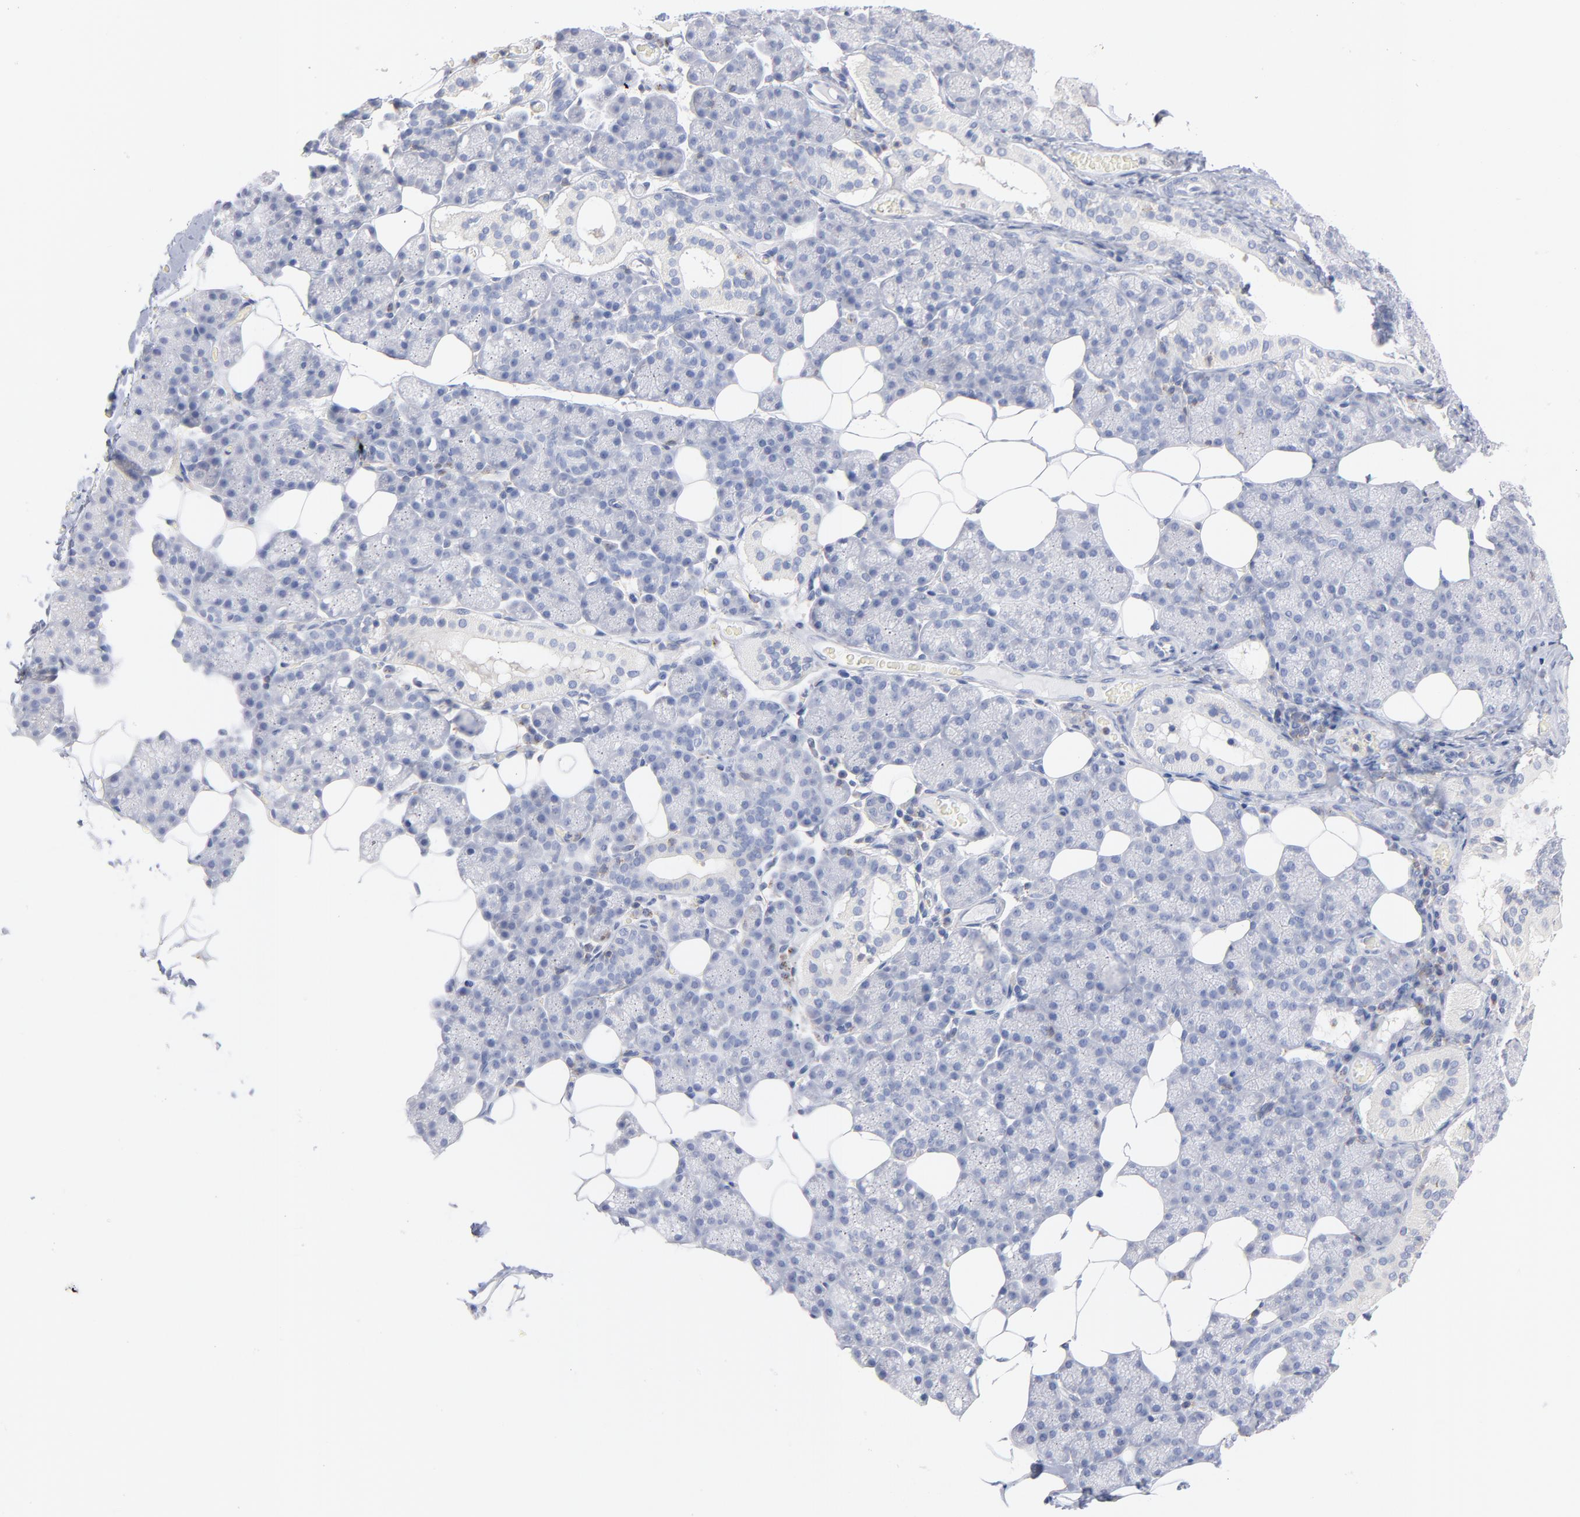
{"staining": {"intensity": "negative", "quantity": "none", "location": "none"}, "tissue": "salivary gland", "cell_type": "Glandular cells", "image_type": "normal", "snomed": [{"axis": "morphology", "description": "Normal tissue, NOS"}, {"axis": "topography", "description": "Lymph node"}, {"axis": "topography", "description": "Salivary gland"}], "caption": "Human salivary gland stained for a protein using immunohistochemistry demonstrates no positivity in glandular cells.", "gene": "SEPTIN11", "patient": {"sex": "male", "age": 8}}